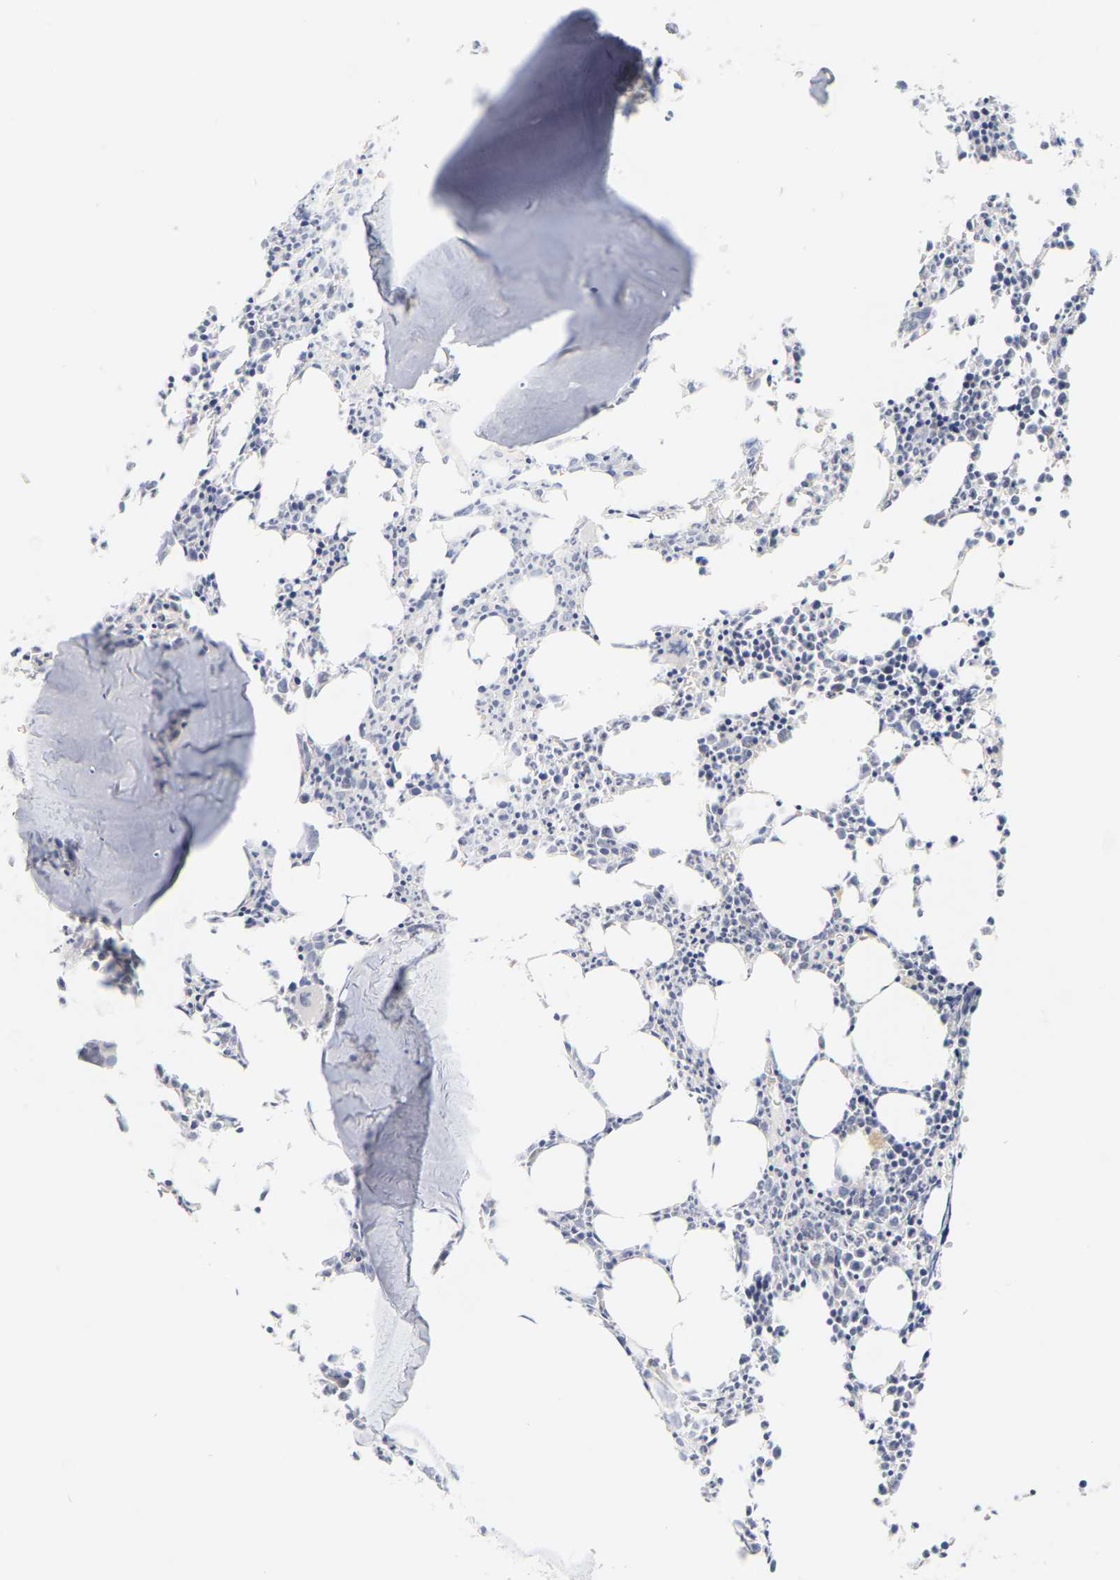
{"staining": {"intensity": "weak", "quantity": "<25%", "location": "cytoplasmic/membranous"}, "tissue": "bone marrow", "cell_type": "Hematopoietic cells", "image_type": "normal", "snomed": [{"axis": "morphology", "description": "Normal tissue, NOS"}, {"axis": "morphology", "description": "Inflammation, NOS"}, {"axis": "topography", "description": "Bone marrow"}], "caption": "An image of bone marrow stained for a protein reveals no brown staining in hematopoietic cells.", "gene": "MINDY4", "patient": {"sex": "female", "age": 40}}